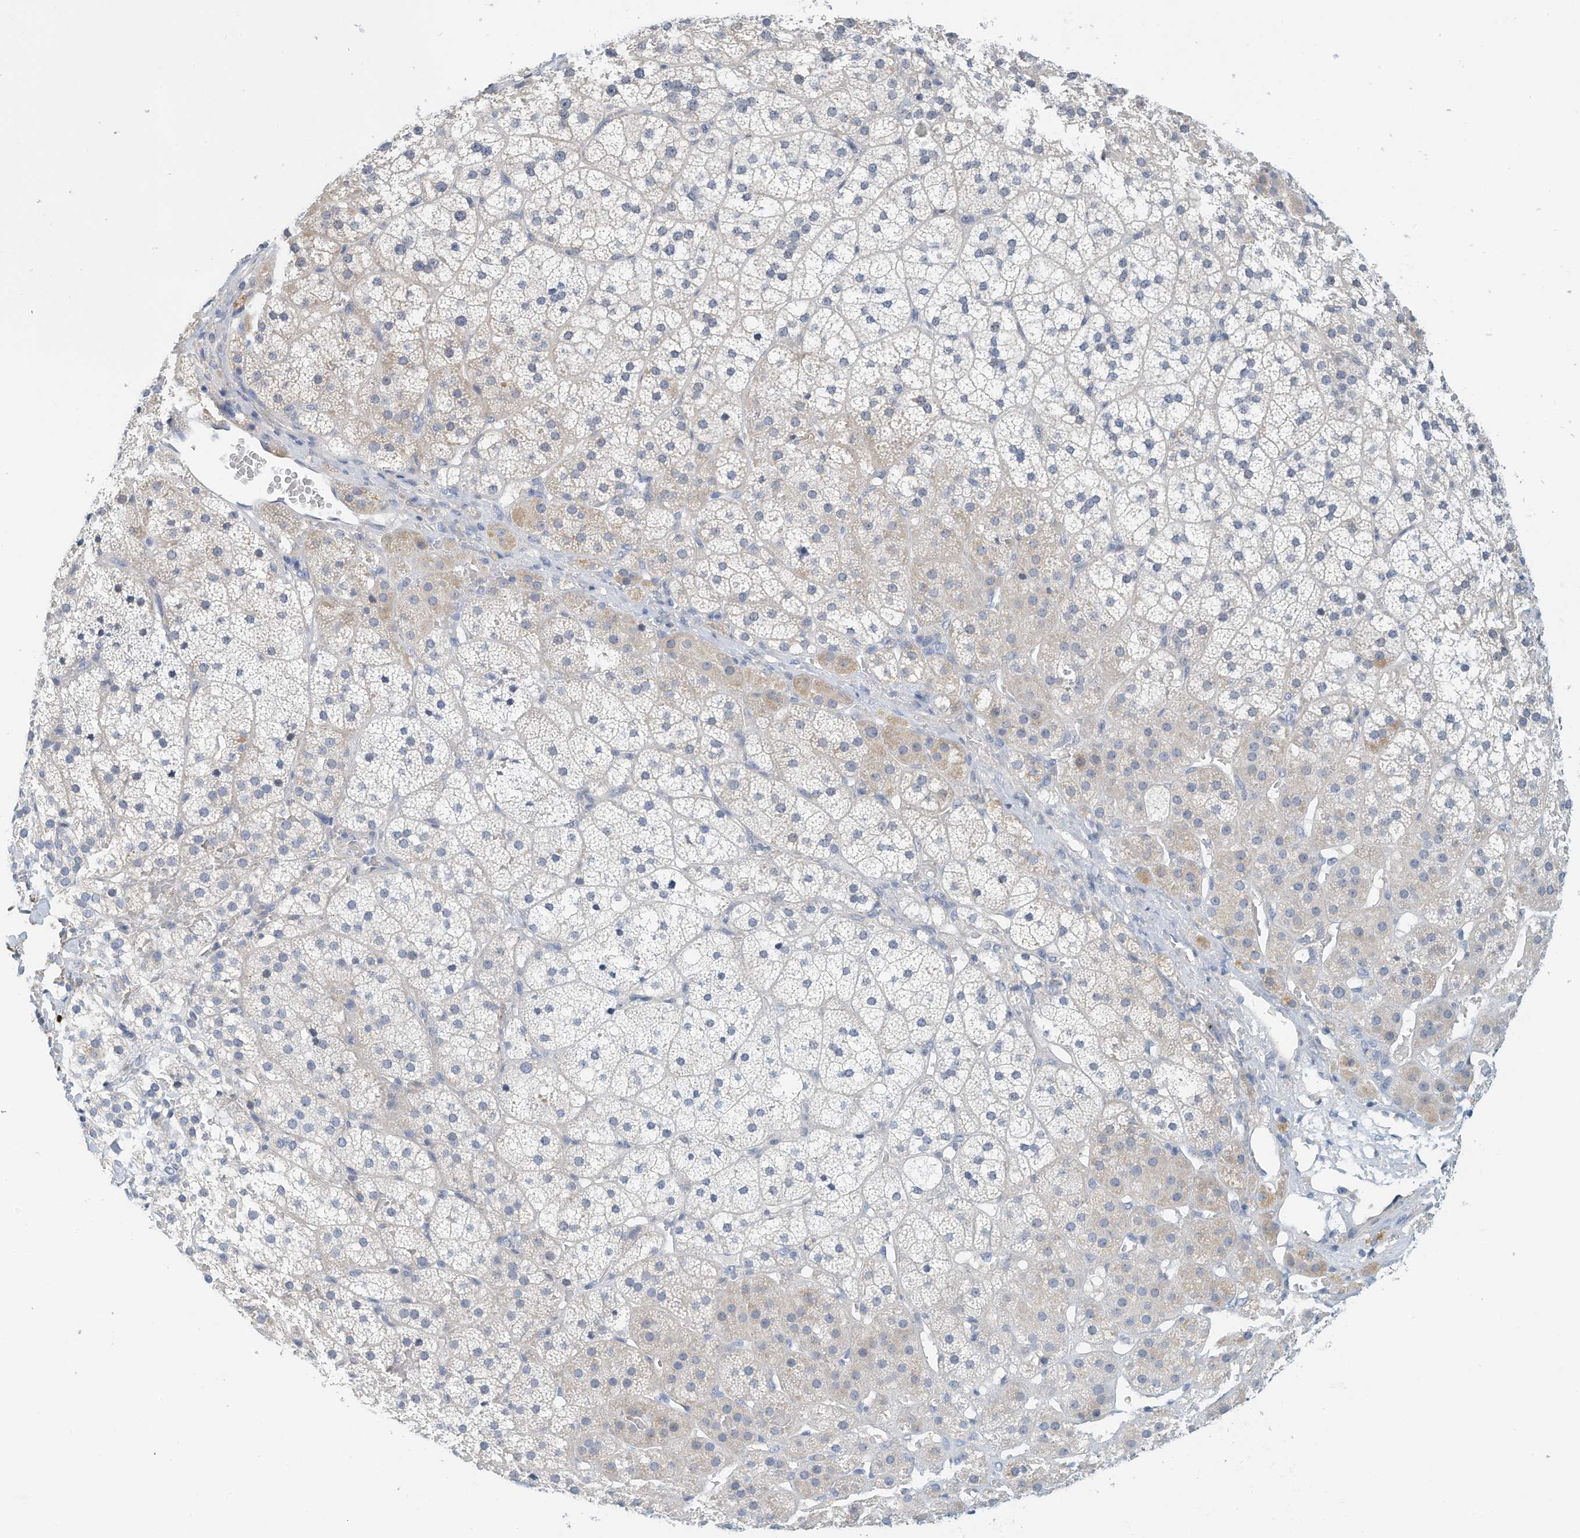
{"staining": {"intensity": "weak", "quantity": "<25%", "location": "cytoplasmic/membranous"}, "tissue": "adrenal gland", "cell_type": "Glandular cells", "image_type": "normal", "snomed": [{"axis": "morphology", "description": "Normal tissue, NOS"}, {"axis": "topography", "description": "Adrenal gland"}], "caption": "High magnification brightfield microscopy of benign adrenal gland stained with DAB (brown) and counterstained with hematoxylin (blue): glandular cells show no significant positivity. (DAB immunohistochemistry (IHC), high magnification).", "gene": "ARHGAP28", "patient": {"sex": "female", "age": 44}}